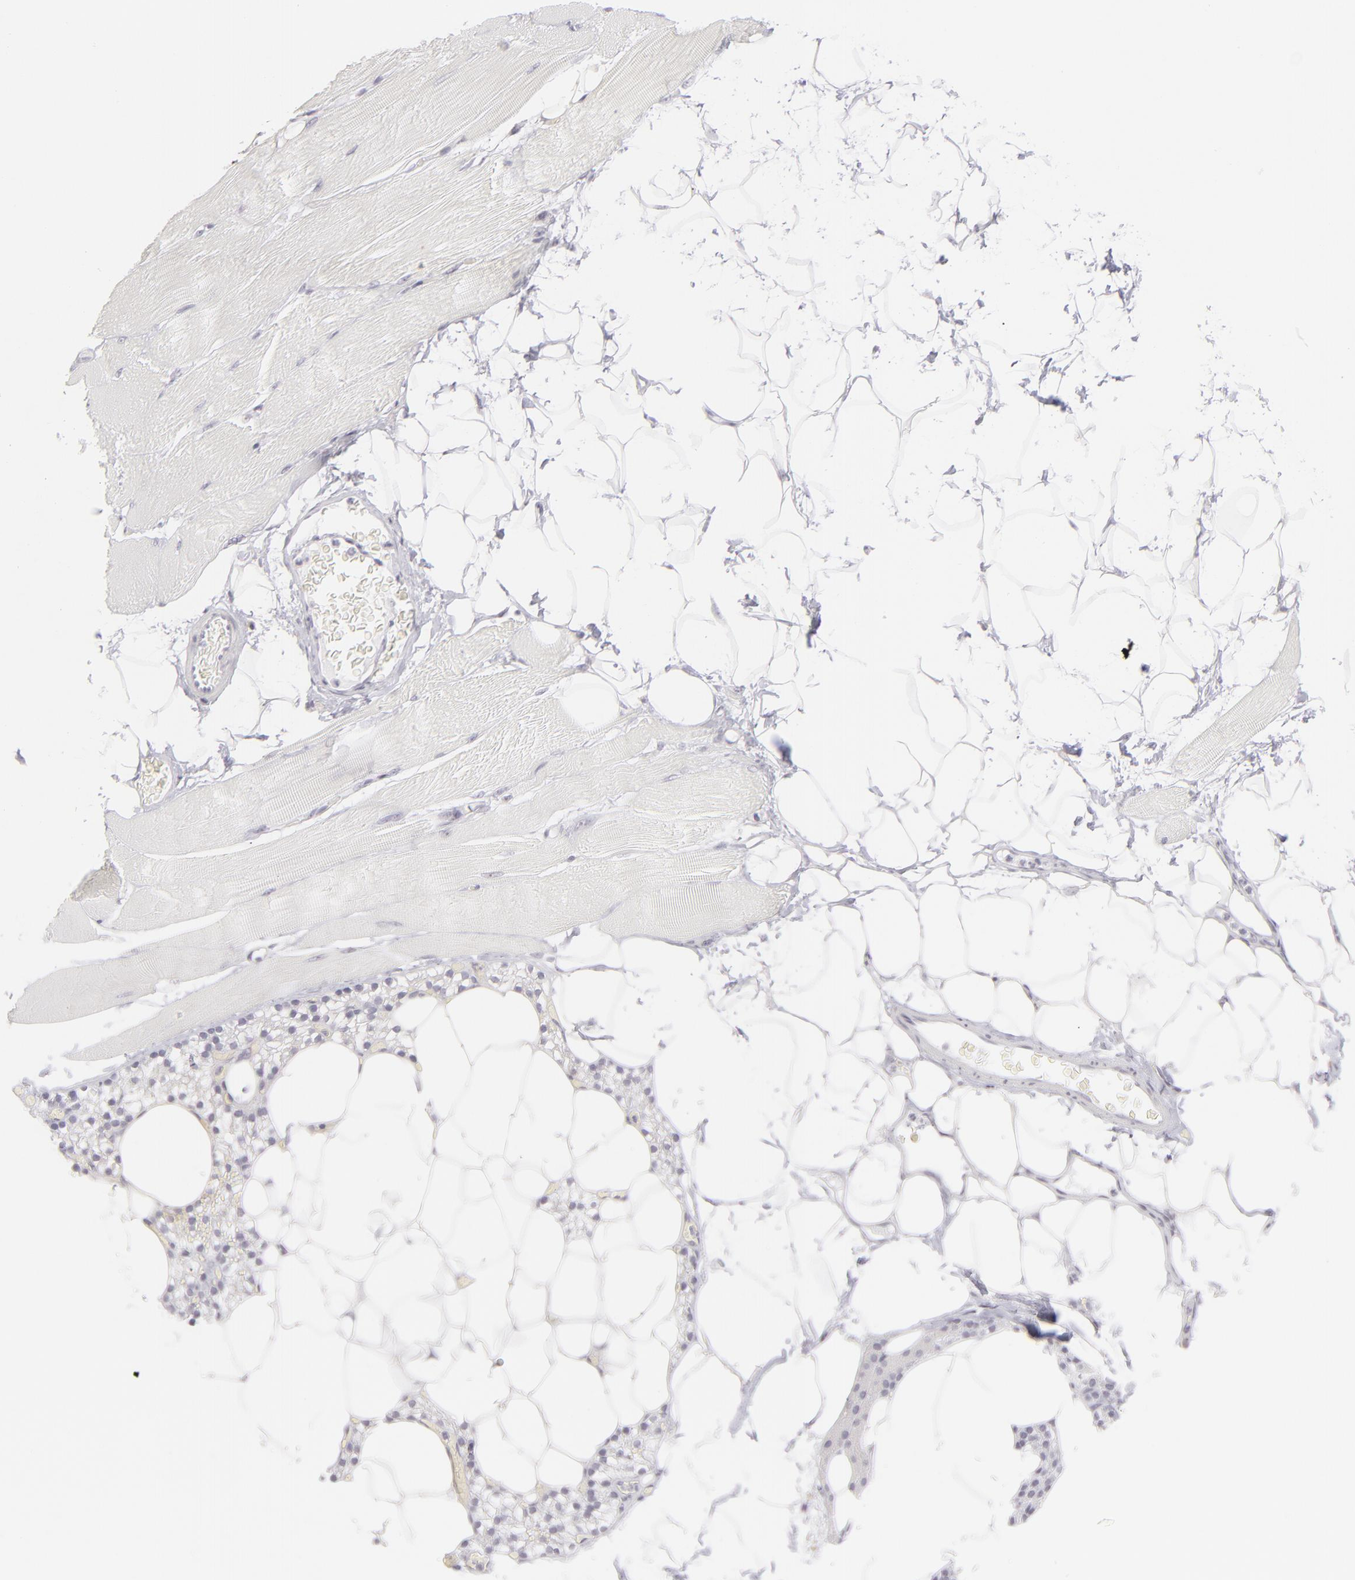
{"staining": {"intensity": "negative", "quantity": "none", "location": "none"}, "tissue": "skeletal muscle", "cell_type": "Myocytes", "image_type": "normal", "snomed": [{"axis": "morphology", "description": "Normal tissue, NOS"}, {"axis": "topography", "description": "Skeletal muscle"}, {"axis": "topography", "description": "Parathyroid gland"}], "caption": "IHC of unremarkable human skeletal muscle reveals no staining in myocytes.", "gene": "CD7", "patient": {"sex": "female", "age": 37}}